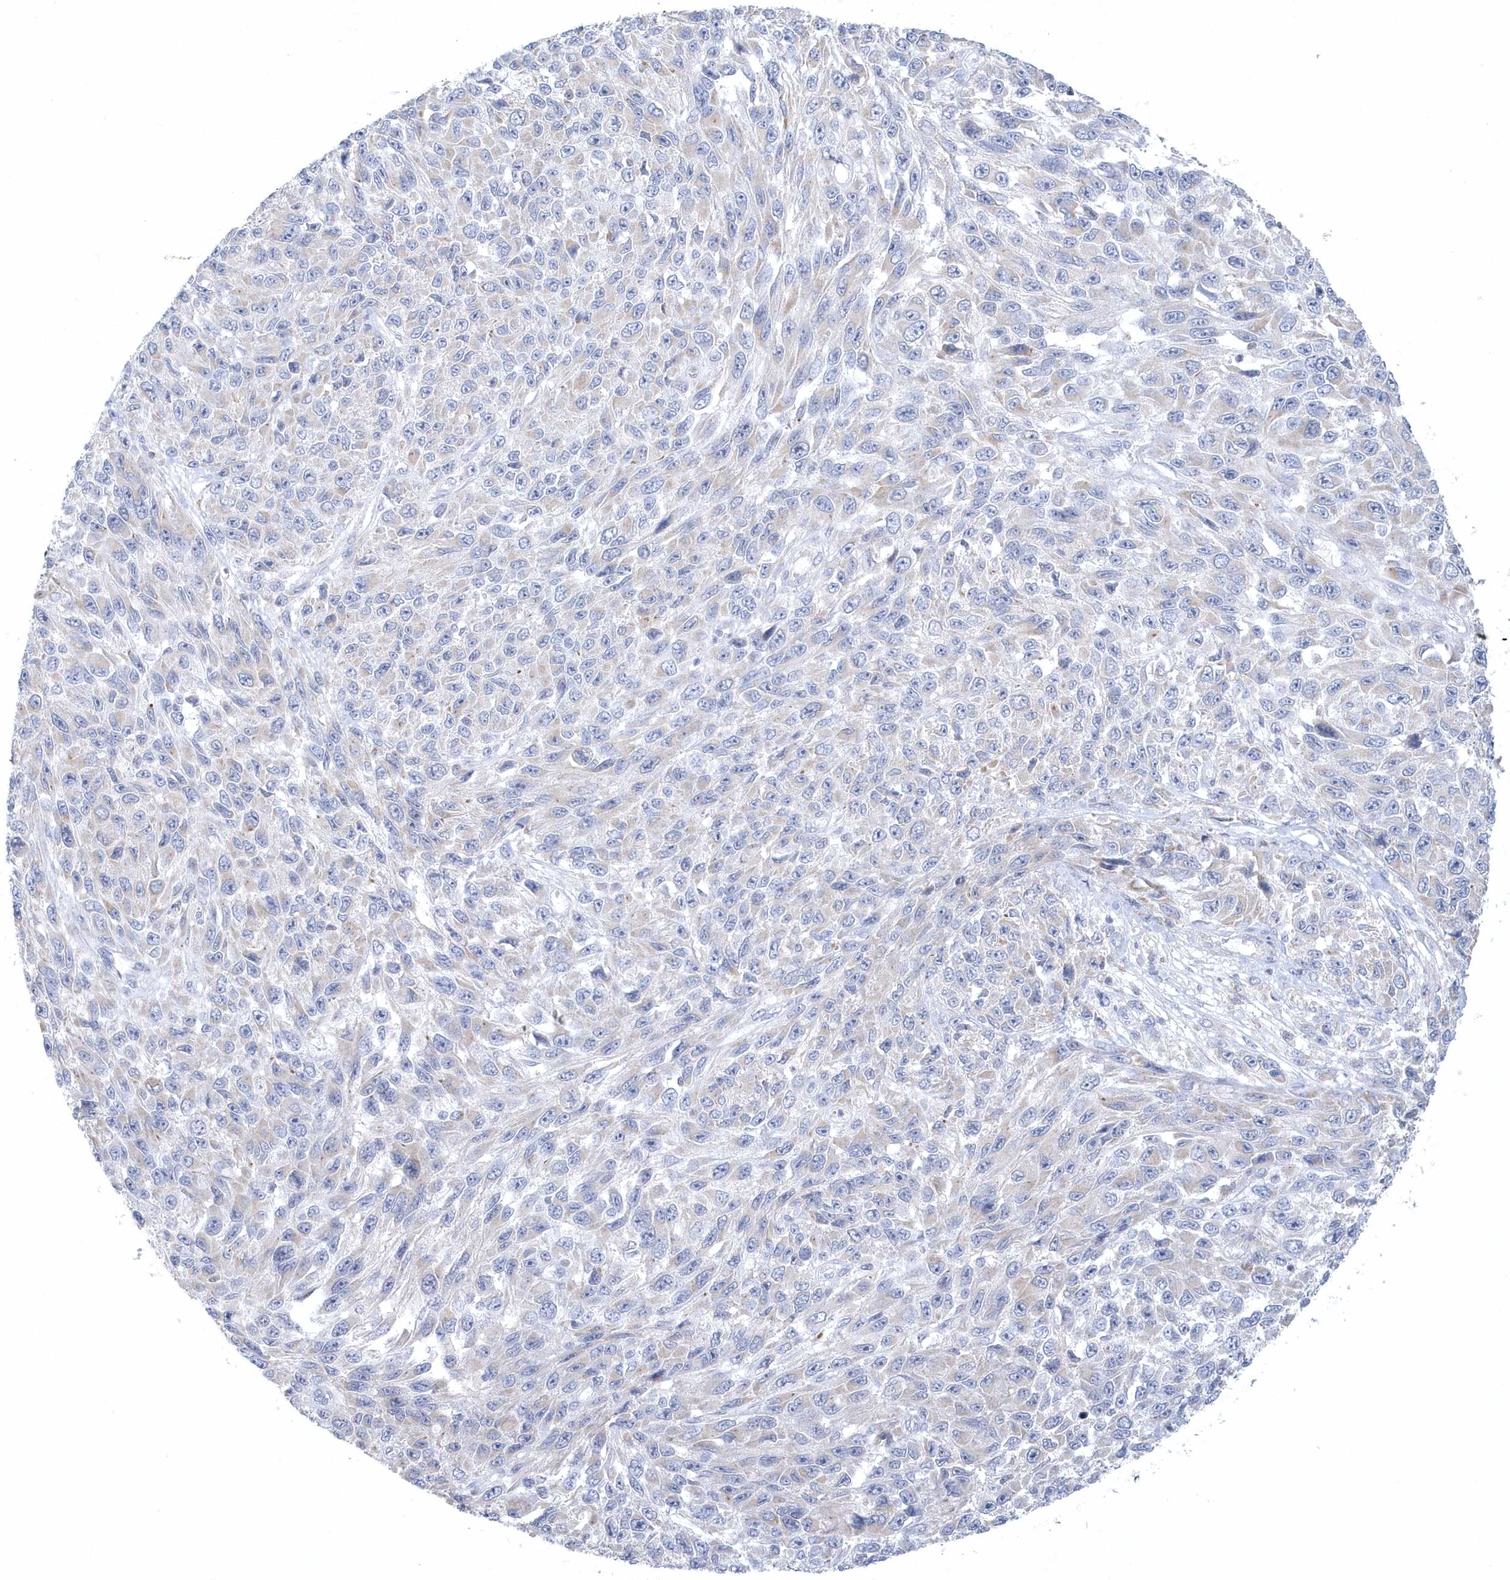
{"staining": {"intensity": "negative", "quantity": "none", "location": "none"}, "tissue": "melanoma", "cell_type": "Tumor cells", "image_type": "cancer", "snomed": [{"axis": "morphology", "description": "Malignant melanoma, NOS"}, {"axis": "topography", "description": "Skin"}], "caption": "Human malignant melanoma stained for a protein using immunohistochemistry (IHC) shows no expression in tumor cells.", "gene": "NIPAL1", "patient": {"sex": "female", "age": 96}}